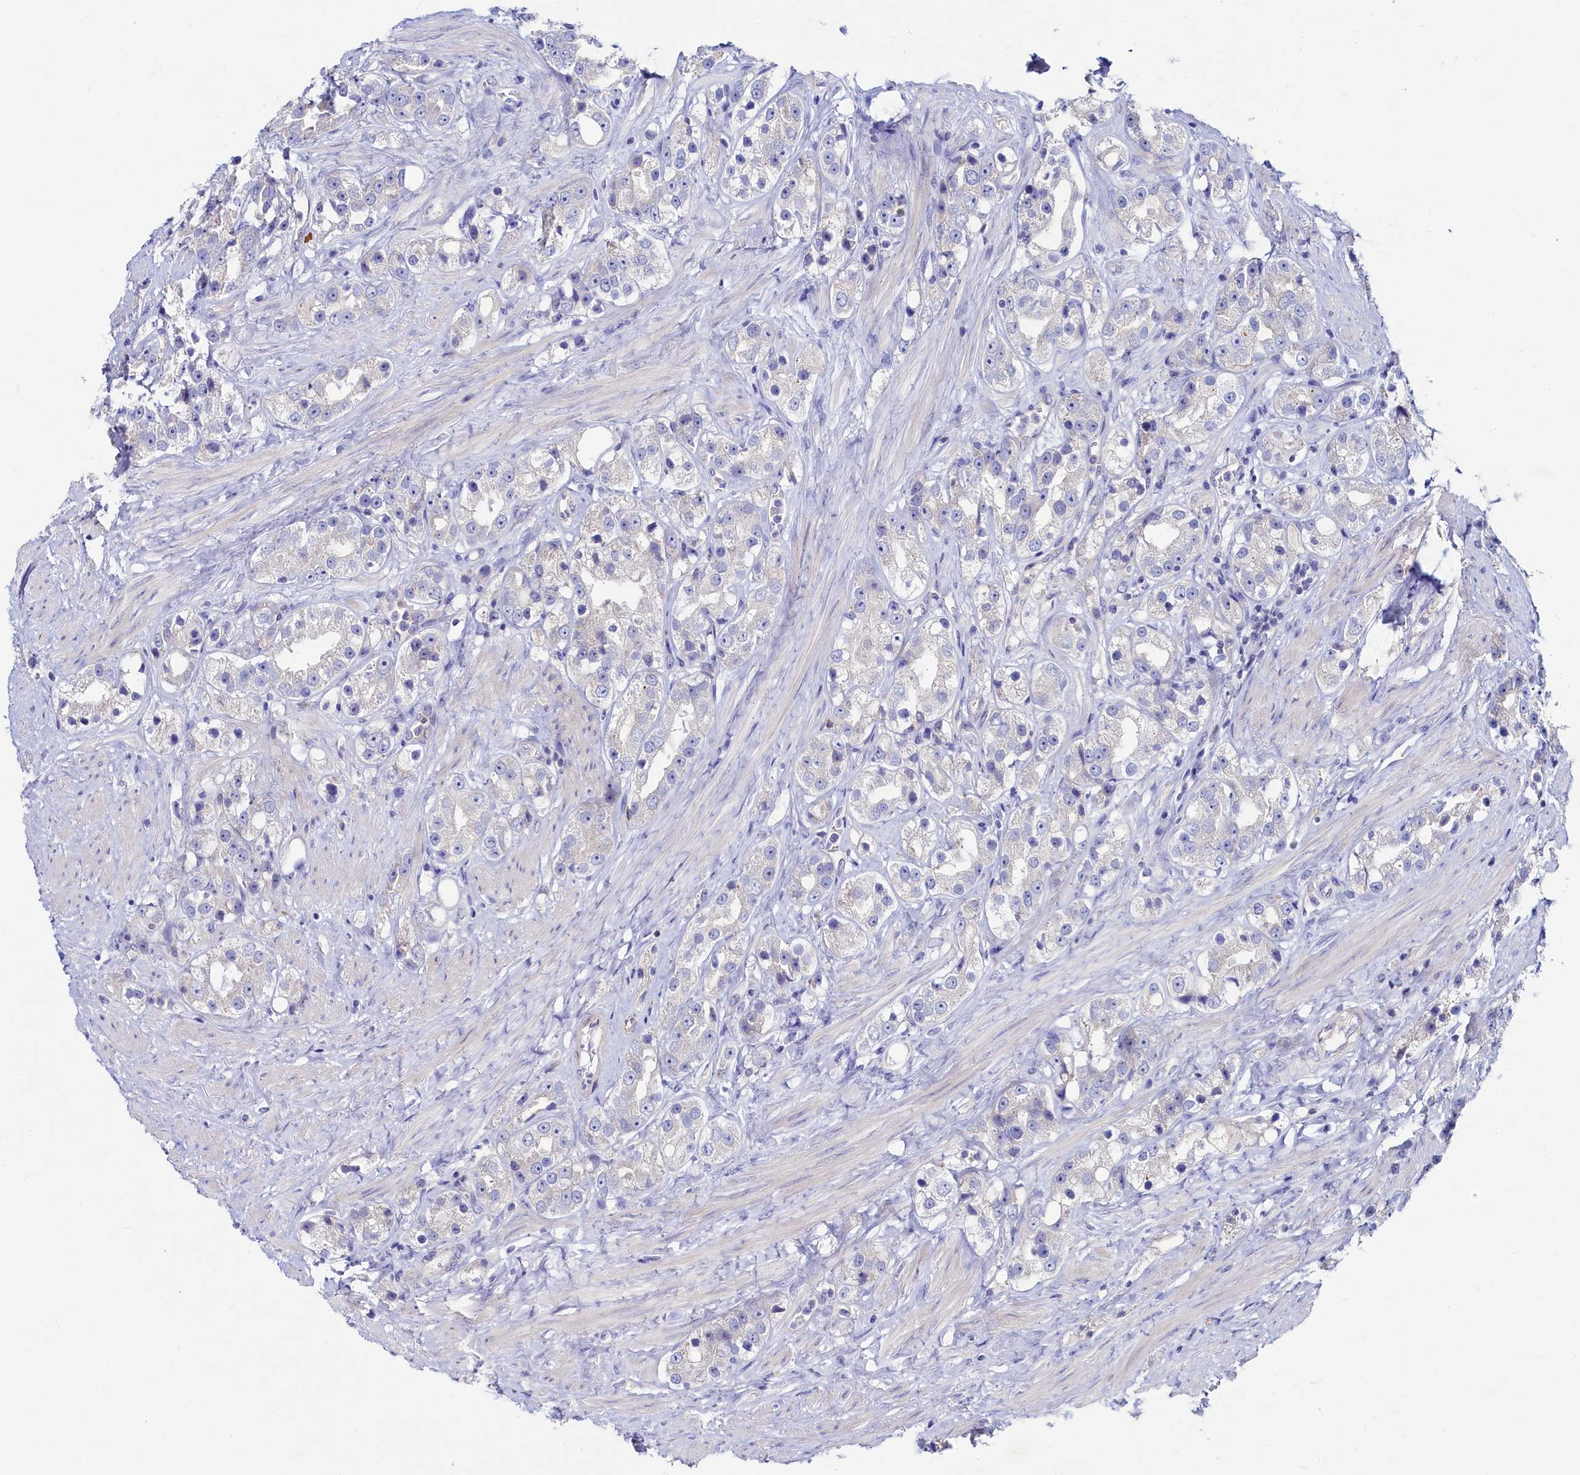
{"staining": {"intensity": "negative", "quantity": "none", "location": "none"}, "tissue": "prostate cancer", "cell_type": "Tumor cells", "image_type": "cancer", "snomed": [{"axis": "morphology", "description": "Adenocarcinoma, NOS"}, {"axis": "topography", "description": "Prostate"}], "caption": "Tumor cells show no significant expression in adenocarcinoma (prostate). (Brightfield microscopy of DAB (3,3'-diaminobenzidine) IHC at high magnification).", "gene": "ASTE1", "patient": {"sex": "male", "age": 79}}